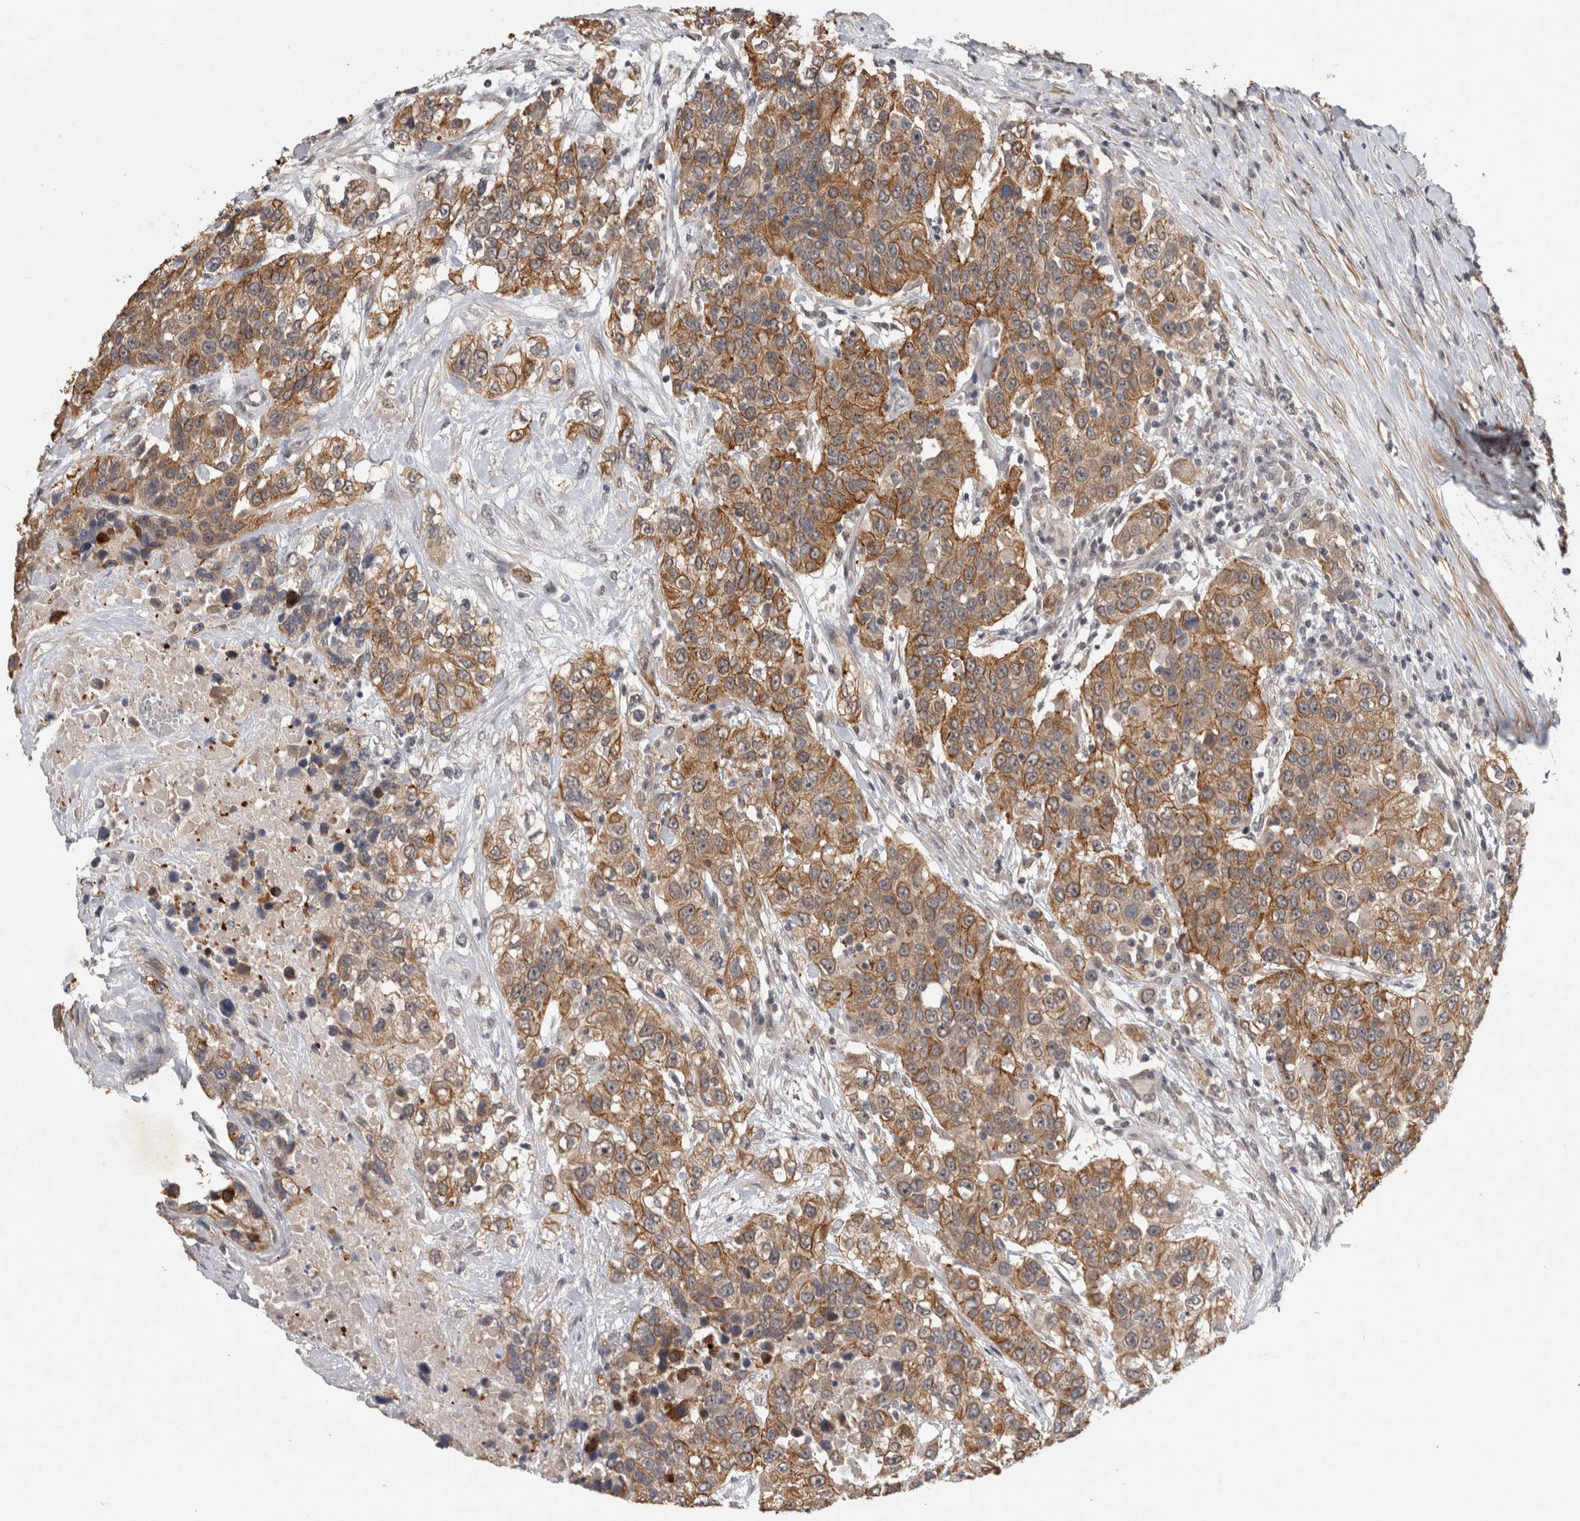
{"staining": {"intensity": "moderate", "quantity": ">75%", "location": "cytoplasmic/membranous"}, "tissue": "urothelial cancer", "cell_type": "Tumor cells", "image_type": "cancer", "snomed": [{"axis": "morphology", "description": "Urothelial carcinoma, High grade"}, {"axis": "topography", "description": "Urinary bladder"}], "caption": "High-grade urothelial carcinoma stained with a brown dye exhibits moderate cytoplasmic/membranous positive expression in approximately >75% of tumor cells.", "gene": "RHPN1", "patient": {"sex": "female", "age": 80}}